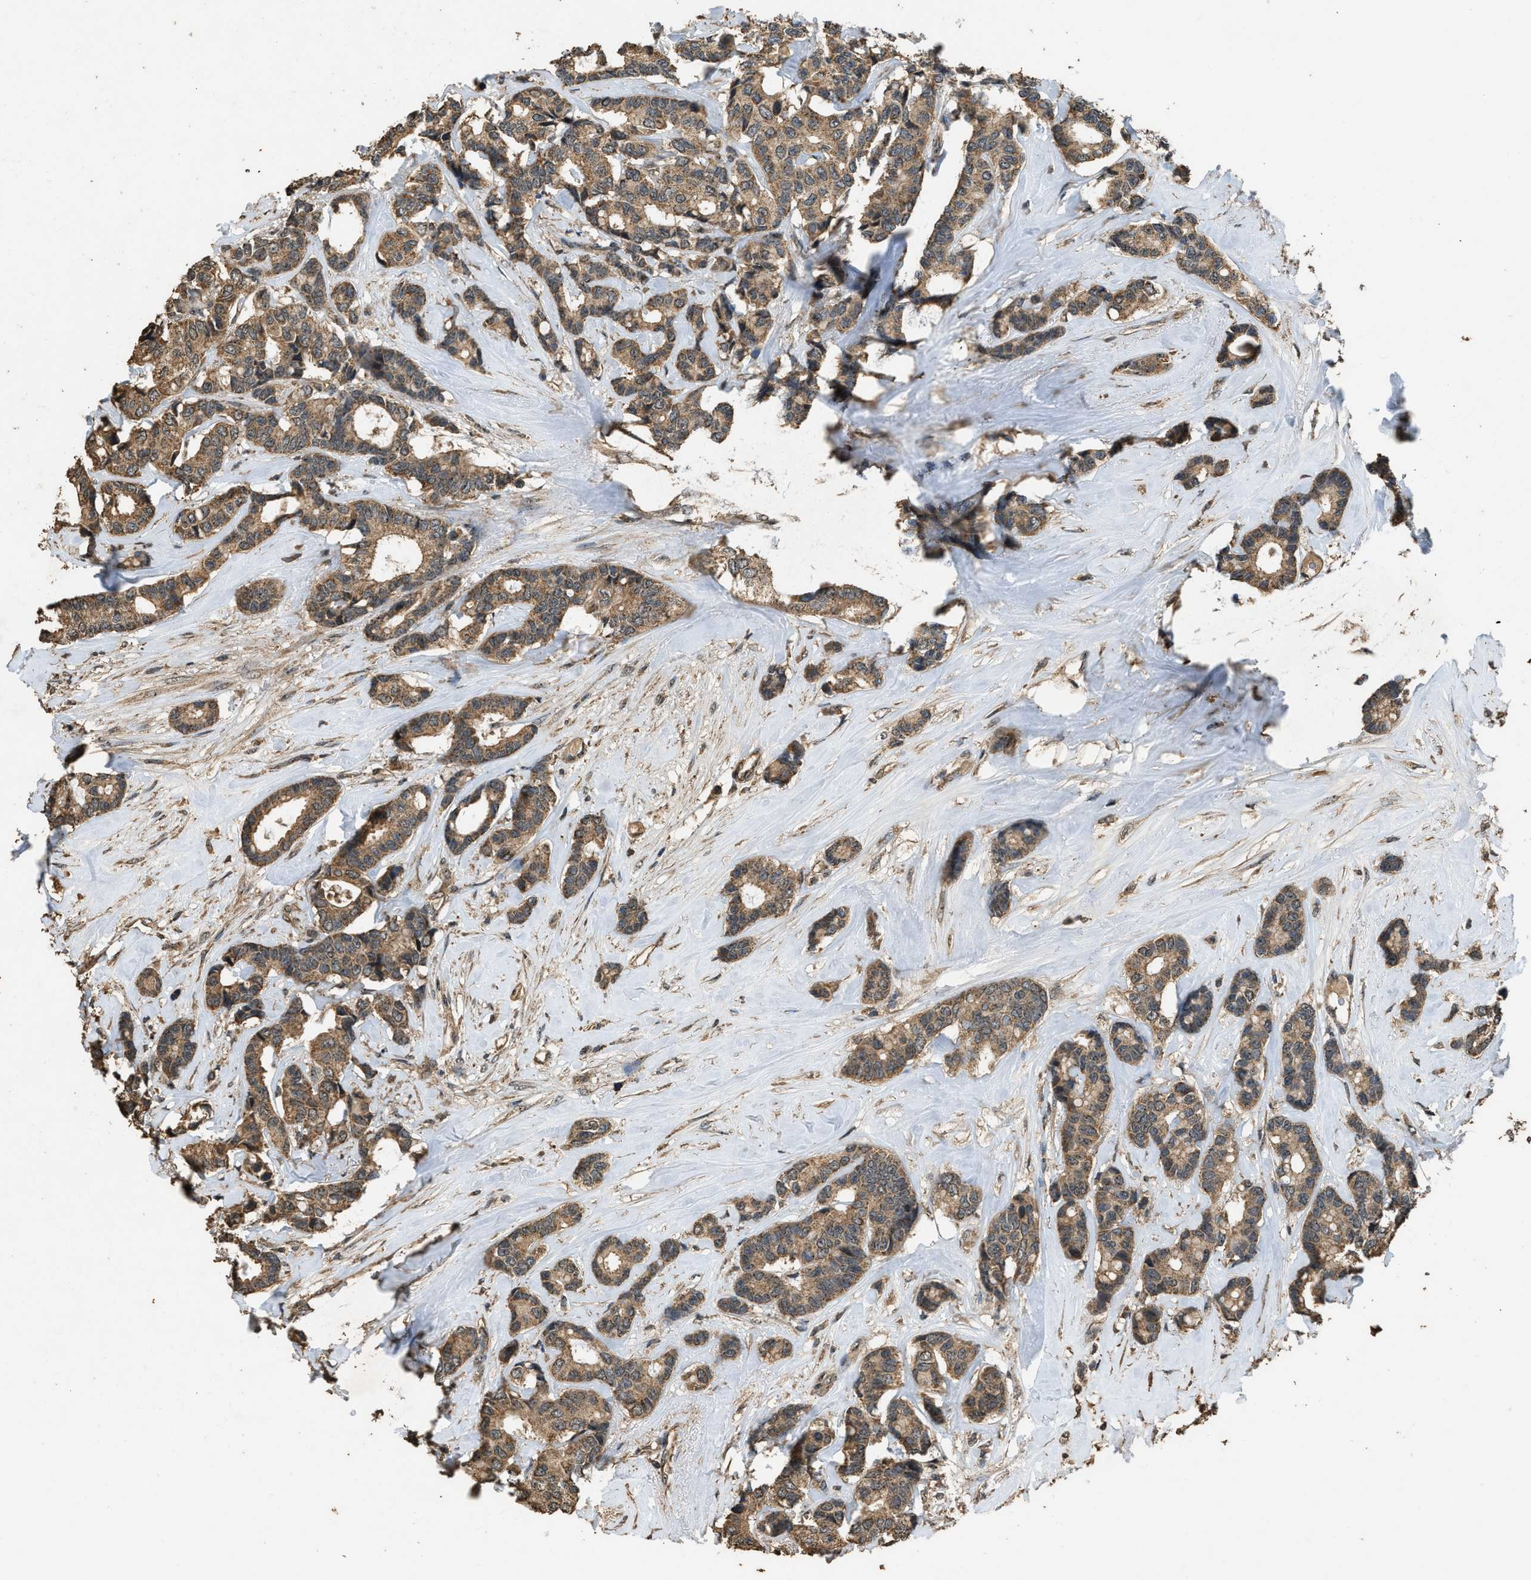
{"staining": {"intensity": "moderate", "quantity": ">75%", "location": "cytoplasmic/membranous"}, "tissue": "breast cancer", "cell_type": "Tumor cells", "image_type": "cancer", "snomed": [{"axis": "morphology", "description": "Duct carcinoma"}, {"axis": "topography", "description": "Breast"}], "caption": "IHC (DAB (3,3'-diaminobenzidine)) staining of breast cancer (infiltrating ductal carcinoma) exhibits moderate cytoplasmic/membranous protein staining in approximately >75% of tumor cells. The staining is performed using DAB (3,3'-diaminobenzidine) brown chromogen to label protein expression. The nuclei are counter-stained blue using hematoxylin.", "gene": "DENND6B", "patient": {"sex": "female", "age": 87}}